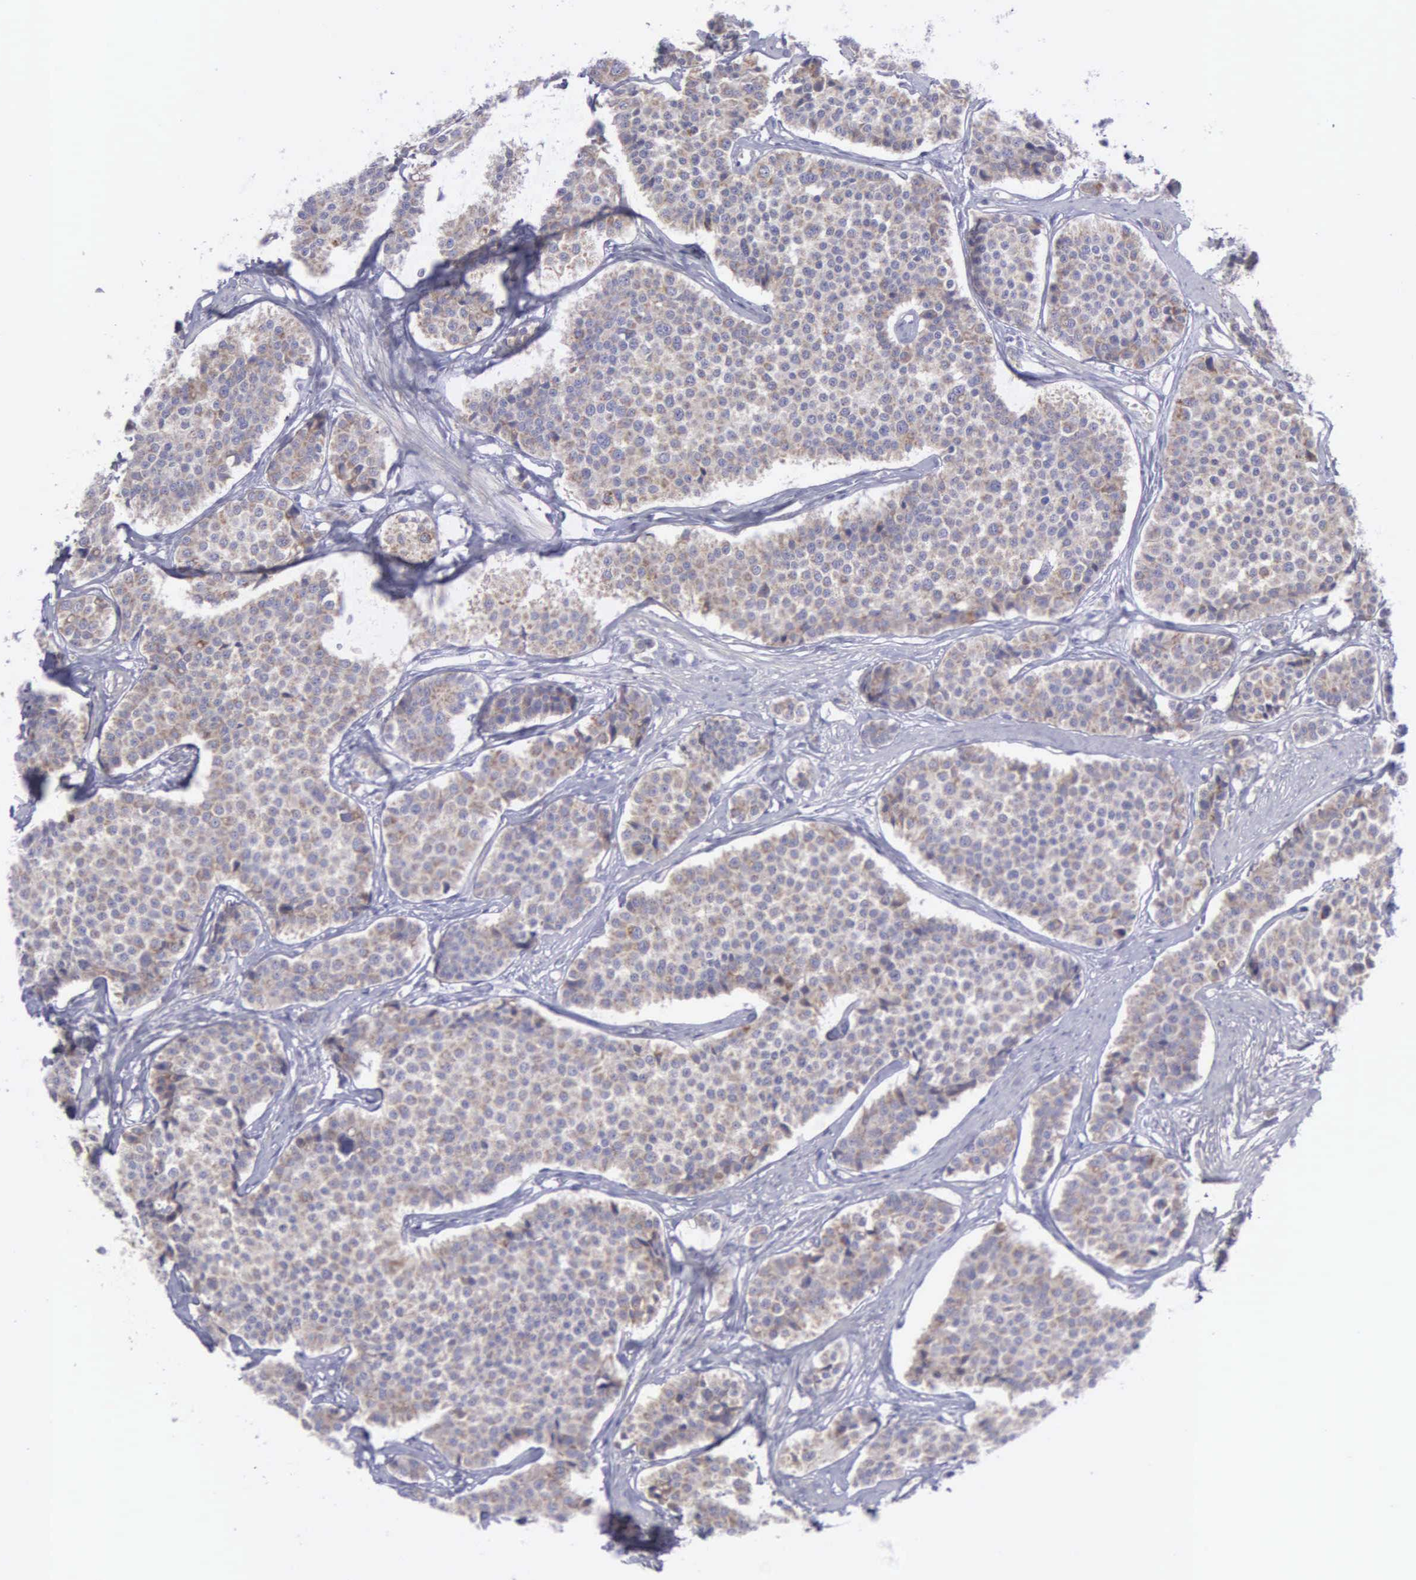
{"staining": {"intensity": "weak", "quantity": "25%-75%", "location": "cytoplasmic/membranous"}, "tissue": "carcinoid", "cell_type": "Tumor cells", "image_type": "cancer", "snomed": [{"axis": "morphology", "description": "Carcinoid, malignant, NOS"}, {"axis": "topography", "description": "Small intestine"}], "caption": "Immunohistochemistry (IHC) histopathology image of neoplastic tissue: human malignant carcinoid stained using immunohistochemistry (IHC) reveals low levels of weak protein expression localized specifically in the cytoplasmic/membranous of tumor cells, appearing as a cytoplasmic/membranous brown color.", "gene": "SYNJ2BP", "patient": {"sex": "male", "age": 60}}